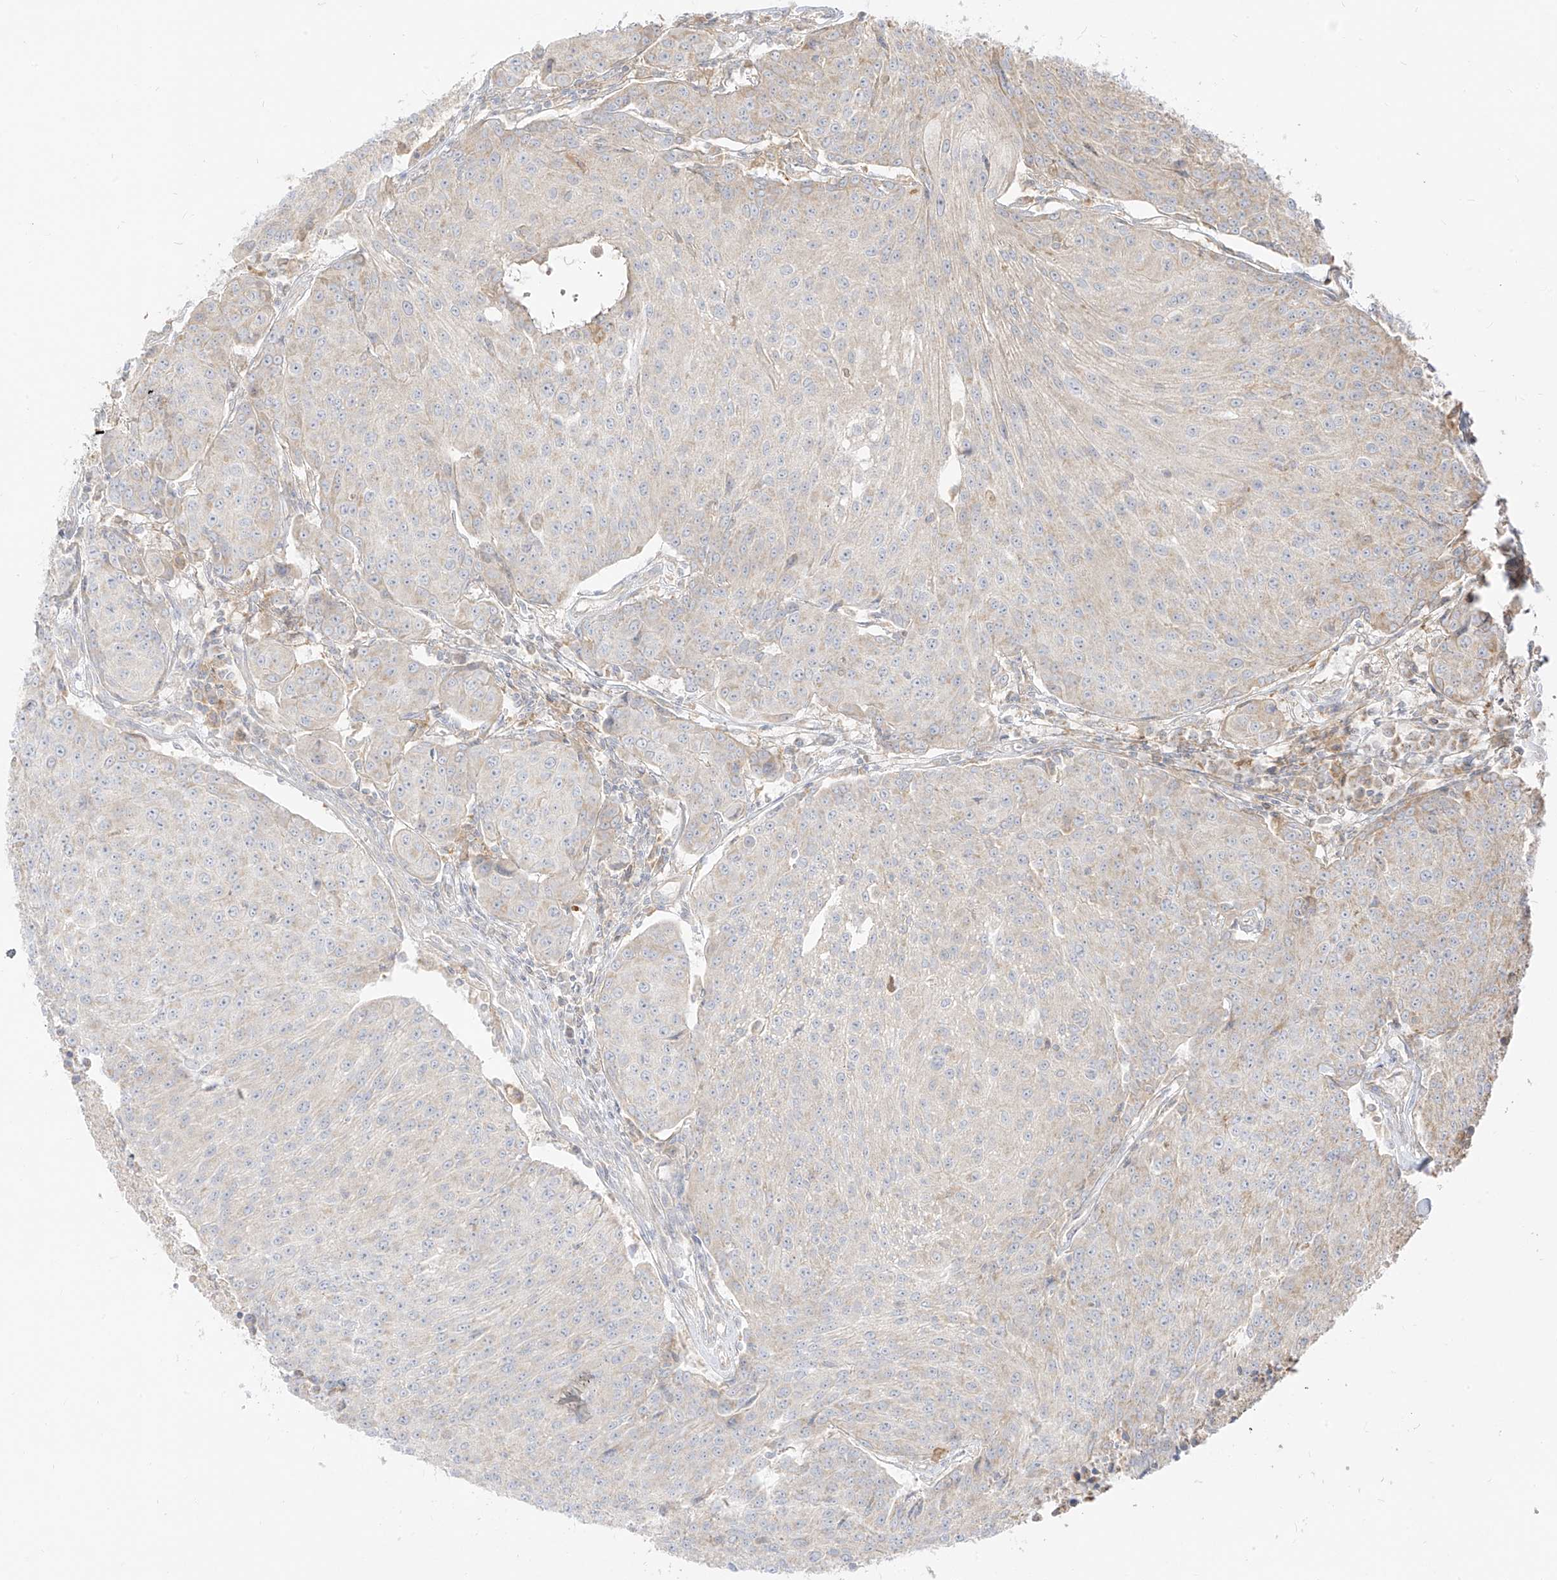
{"staining": {"intensity": "negative", "quantity": "none", "location": "none"}, "tissue": "urothelial cancer", "cell_type": "Tumor cells", "image_type": "cancer", "snomed": [{"axis": "morphology", "description": "Urothelial carcinoma, High grade"}, {"axis": "topography", "description": "Urinary bladder"}], "caption": "A high-resolution micrograph shows immunohistochemistry (IHC) staining of urothelial cancer, which exhibits no significant staining in tumor cells.", "gene": "ZIM3", "patient": {"sex": "female", "age": 85}}